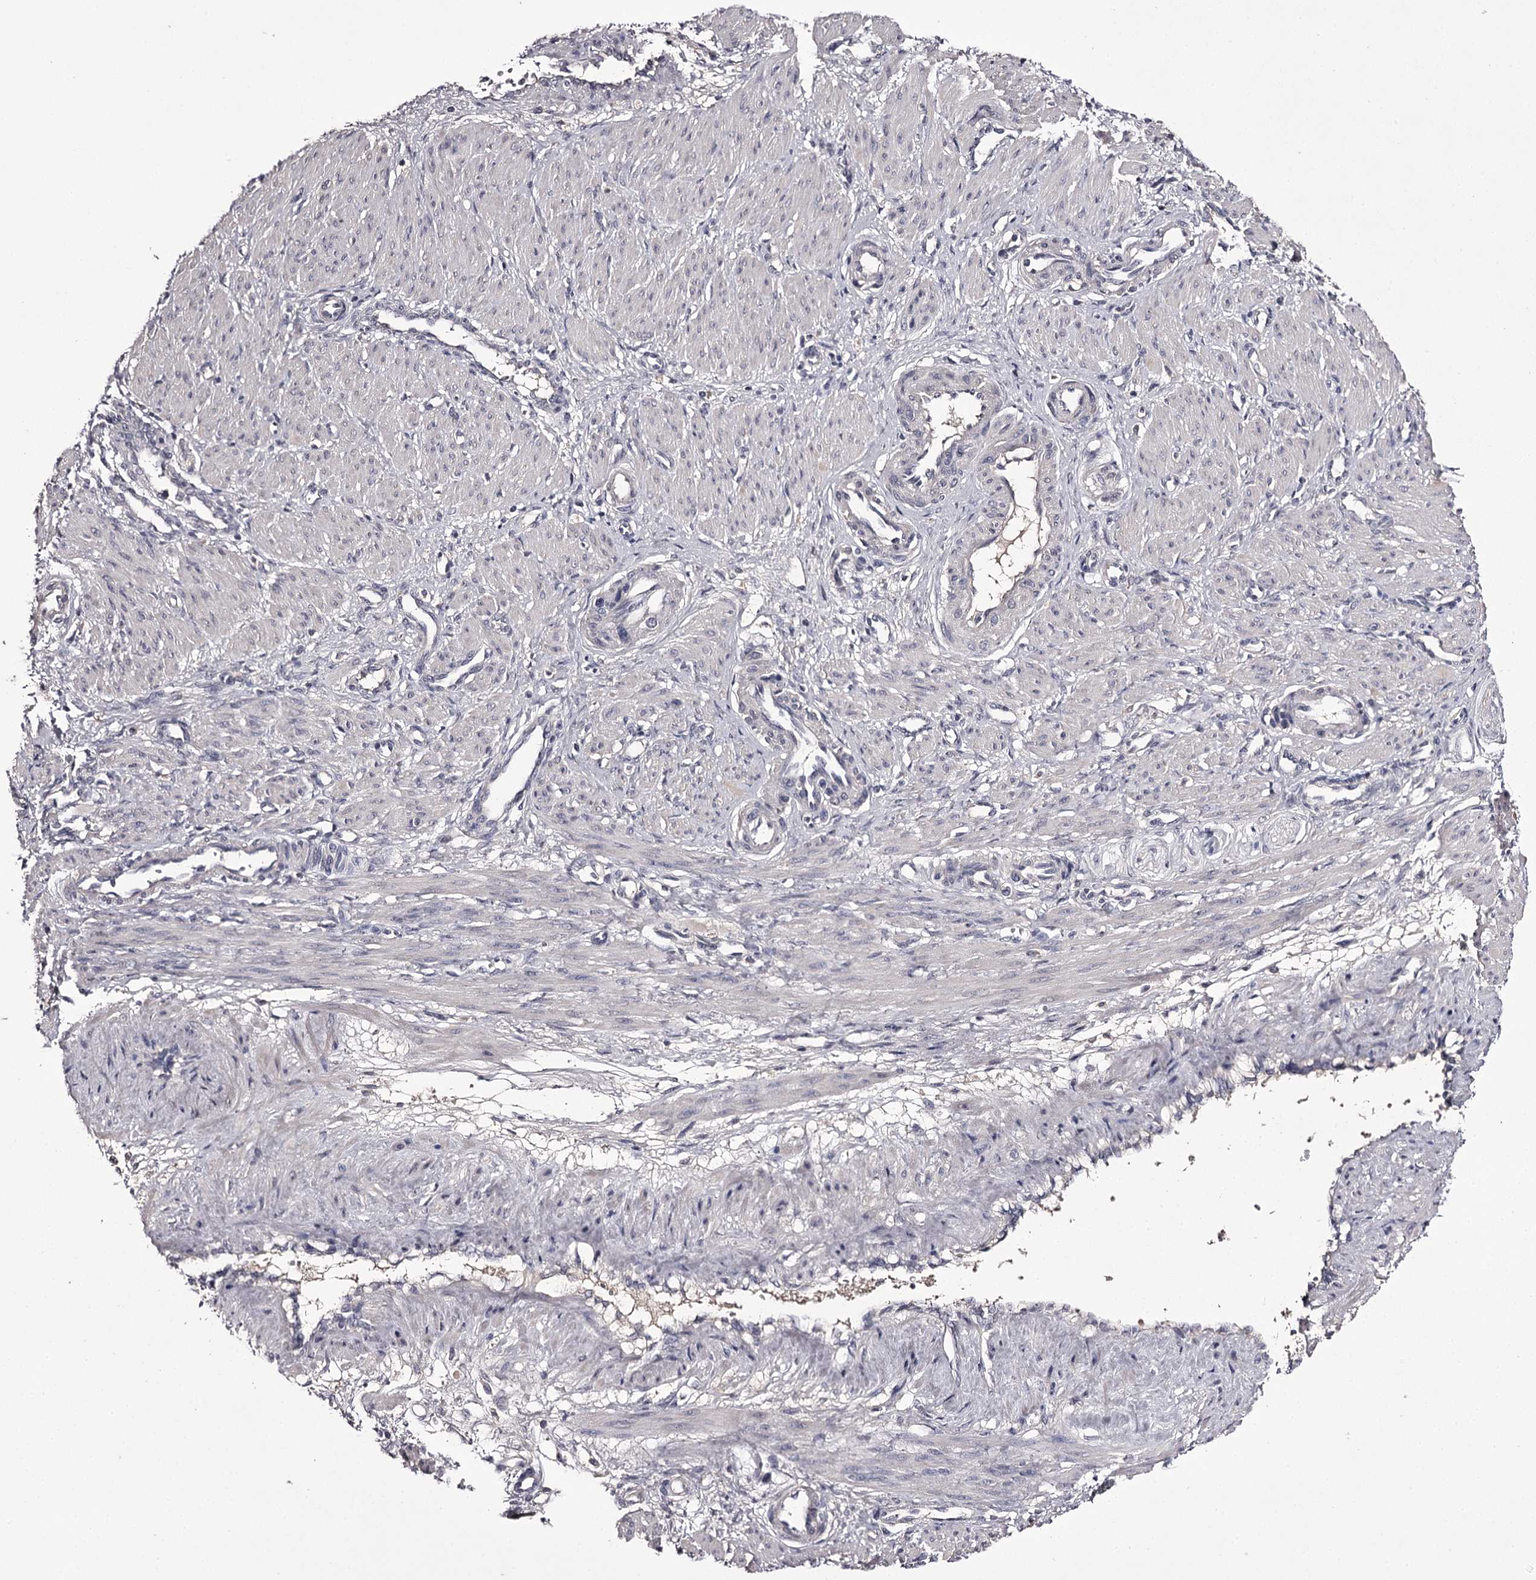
{"staining": {"intensity": "negative", "quantity": "none", "location": "none"}, "tissue": "smooth muscle", "cell_type": "Smooth muscle cells", "image_type": "normal", "snomed": [{"axis": "morphology", "description": "Normal tissue, NOS"}, {"axis": "topography", "description": "Endometrium"}], "caption": "Protein analysis of normal smooth muscle reveals no significant staining in smooth muscle cells. (Stains: DAB (3,3'-diaminobenzidine) IHC with hematoxylin counter stain, Microscopy: brightfield microscopy at high magnification).", "gene": "PRM2", "patient": {"sex": "female", "age": 33}}